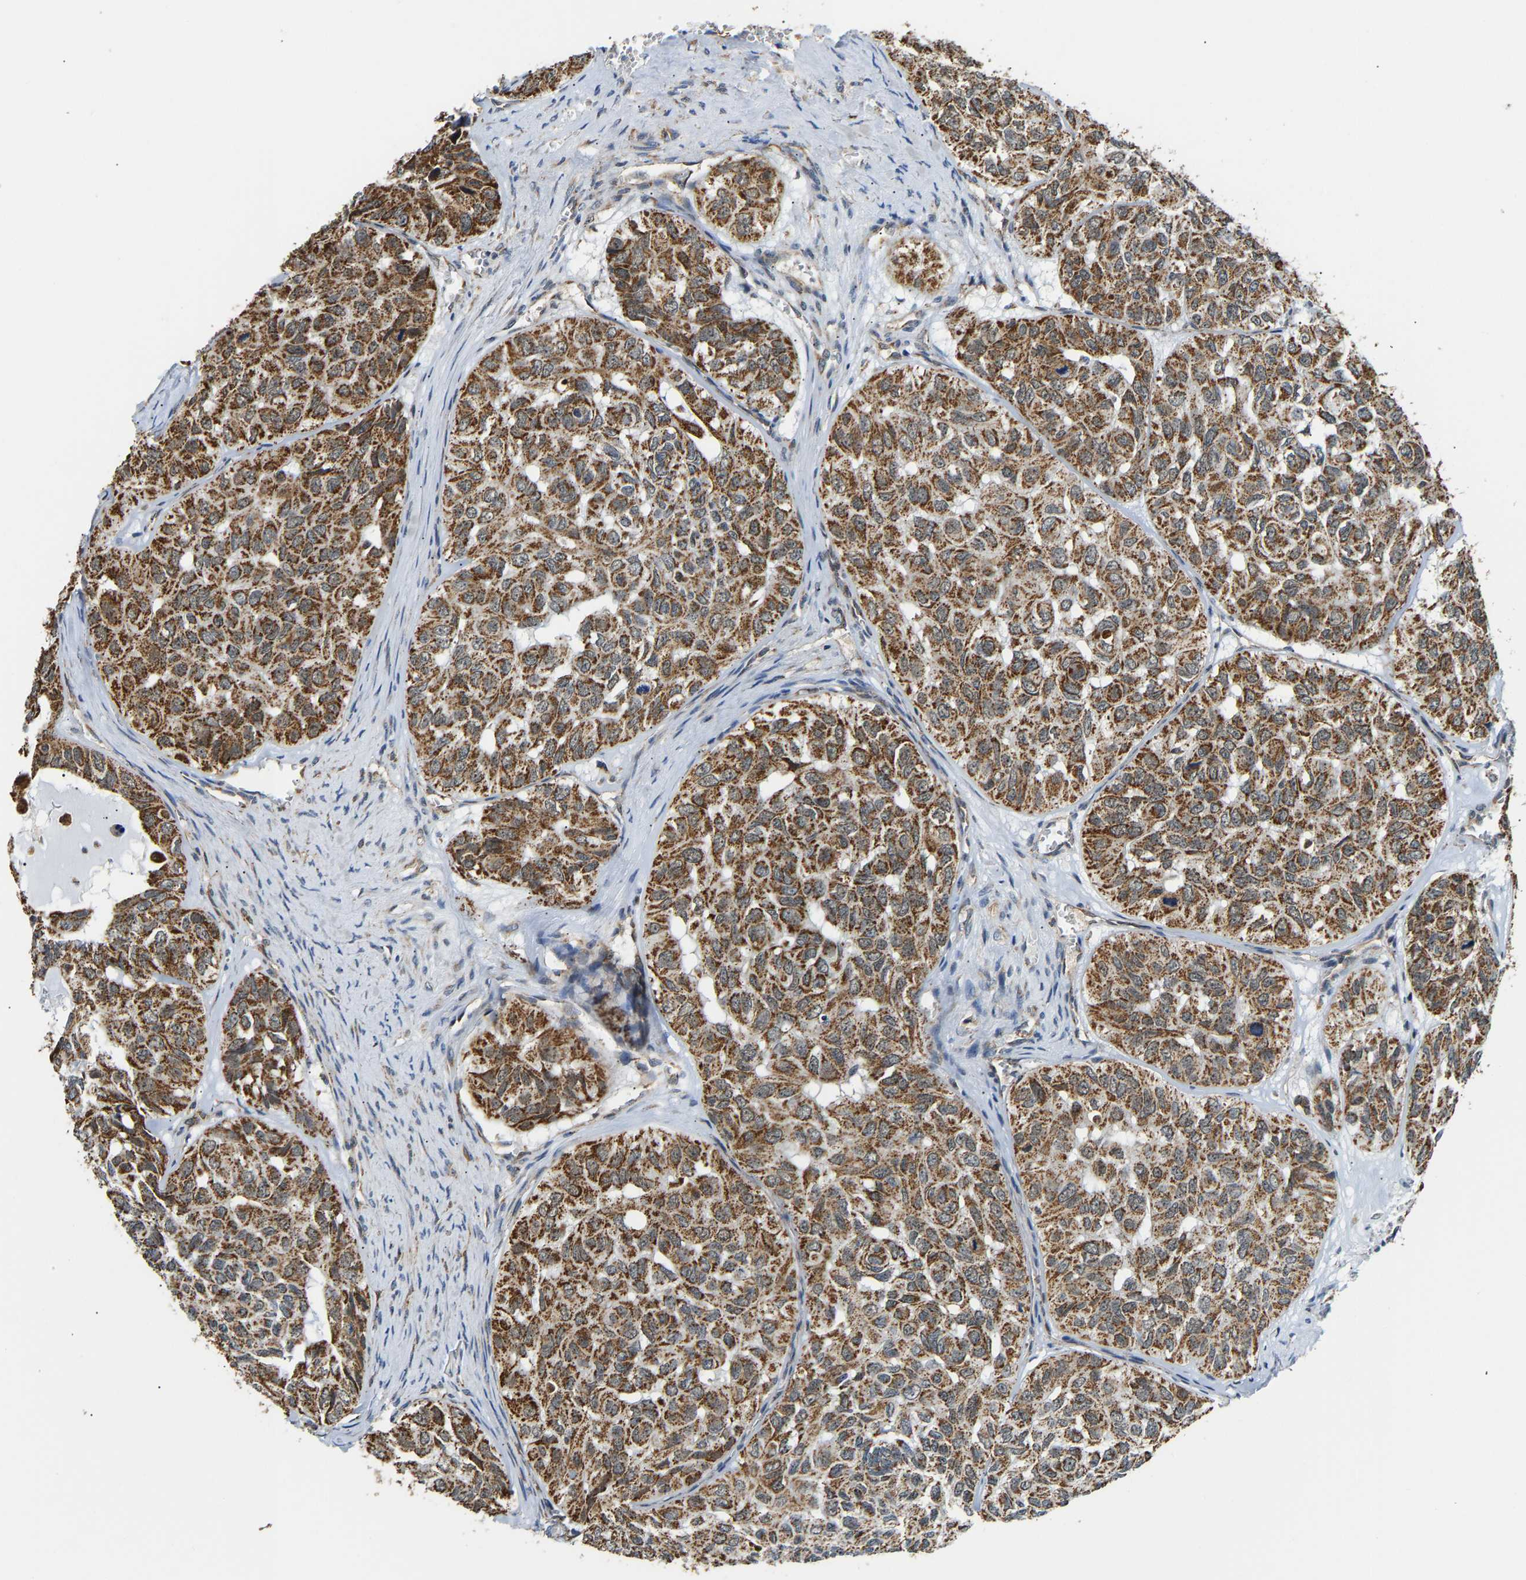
{"staining": {"intensity": "moderate", "quantity": ">75%", "location": "cytoplasmic/membranous"}, "tissue": "head and neck cancer", "cell_type": "Tumor cells", "image_type": "cancer", "snomed": [{"axis": "morphology", "description": "Adenocarcinoma, NOS"}, {"axis": "topography", "description": "Salivary gland, NOS"}, {"axis": "topography", "description": "Head-Neck"}], "caption": "Immunohistochemical staining of head and neck adenocarcinoma demonstrates moderate cytoplasmic/membranous protein positivity in about >75% of tumor cells. (brown staining indicates protein expression, while blue staining denotes nuclei).", "gene": "GIMAP7", "patient": {"sex": "female", "age": 76}}